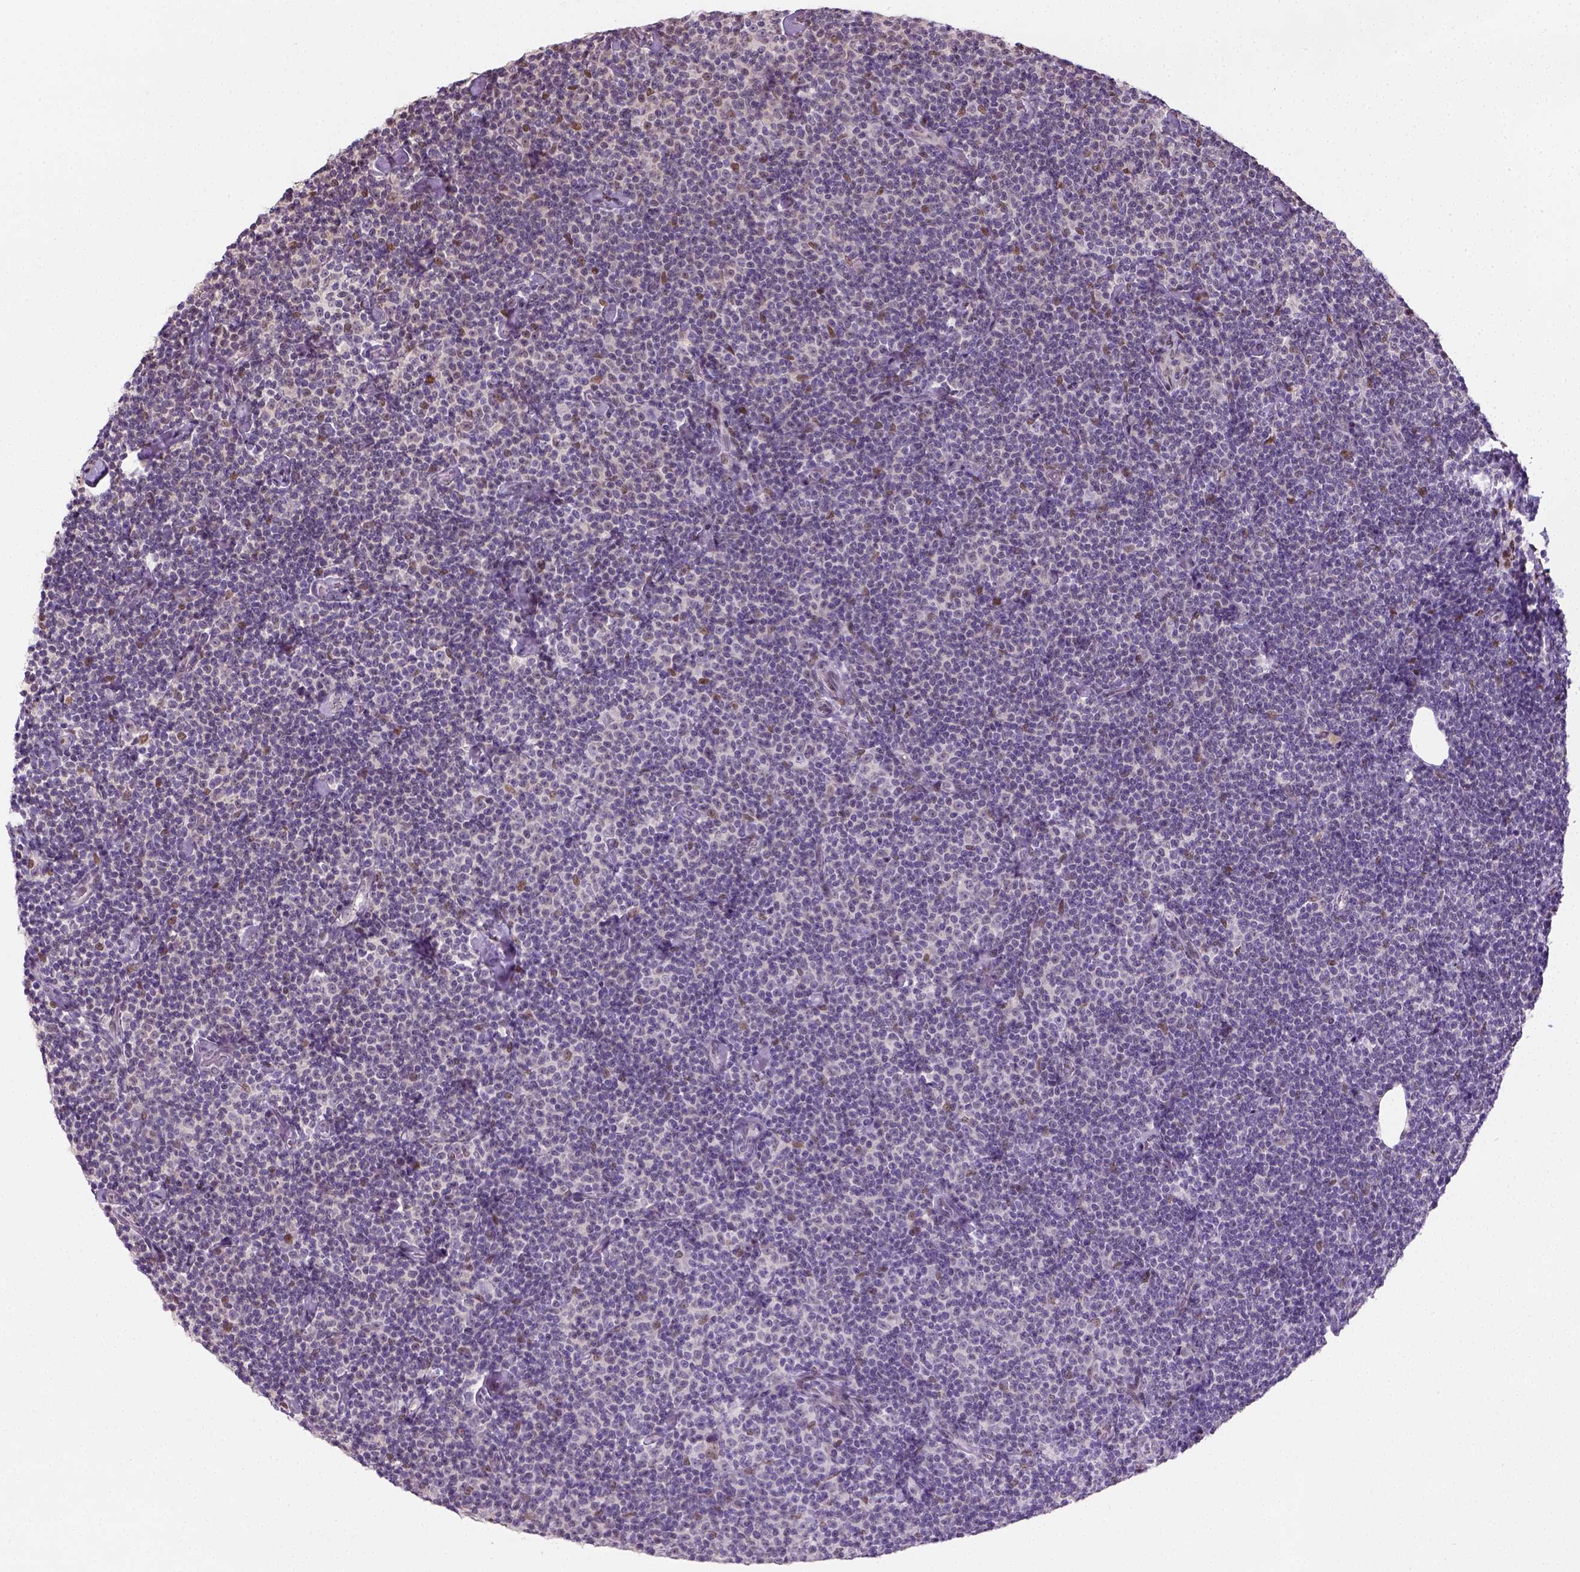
{"staining": {"intensity": "negative", "quantity": "none", "location": "none"}, "tissue": "lymphoma", "cell_type": "Tumor cells", "image_type": "cancer", "snomed": [{"axis": "morphology", "description": "Malignant lymphoma, non-Hodgkin's type, Low grade"}, {"axis": "topography", "description": "Lymph node"}], "caption": "A high-resolution histopathology image shows immunohistochemistry (IHC) staining of lymphoma, which reveals no significant positivity in tumor cells. (Stains: DAB IHC with hematoxylin counter stain, Microscopy: brightfield microscopy at high magnification).", "gene": "C1orf112", "patient": {"sex": "male", "age": 81}}